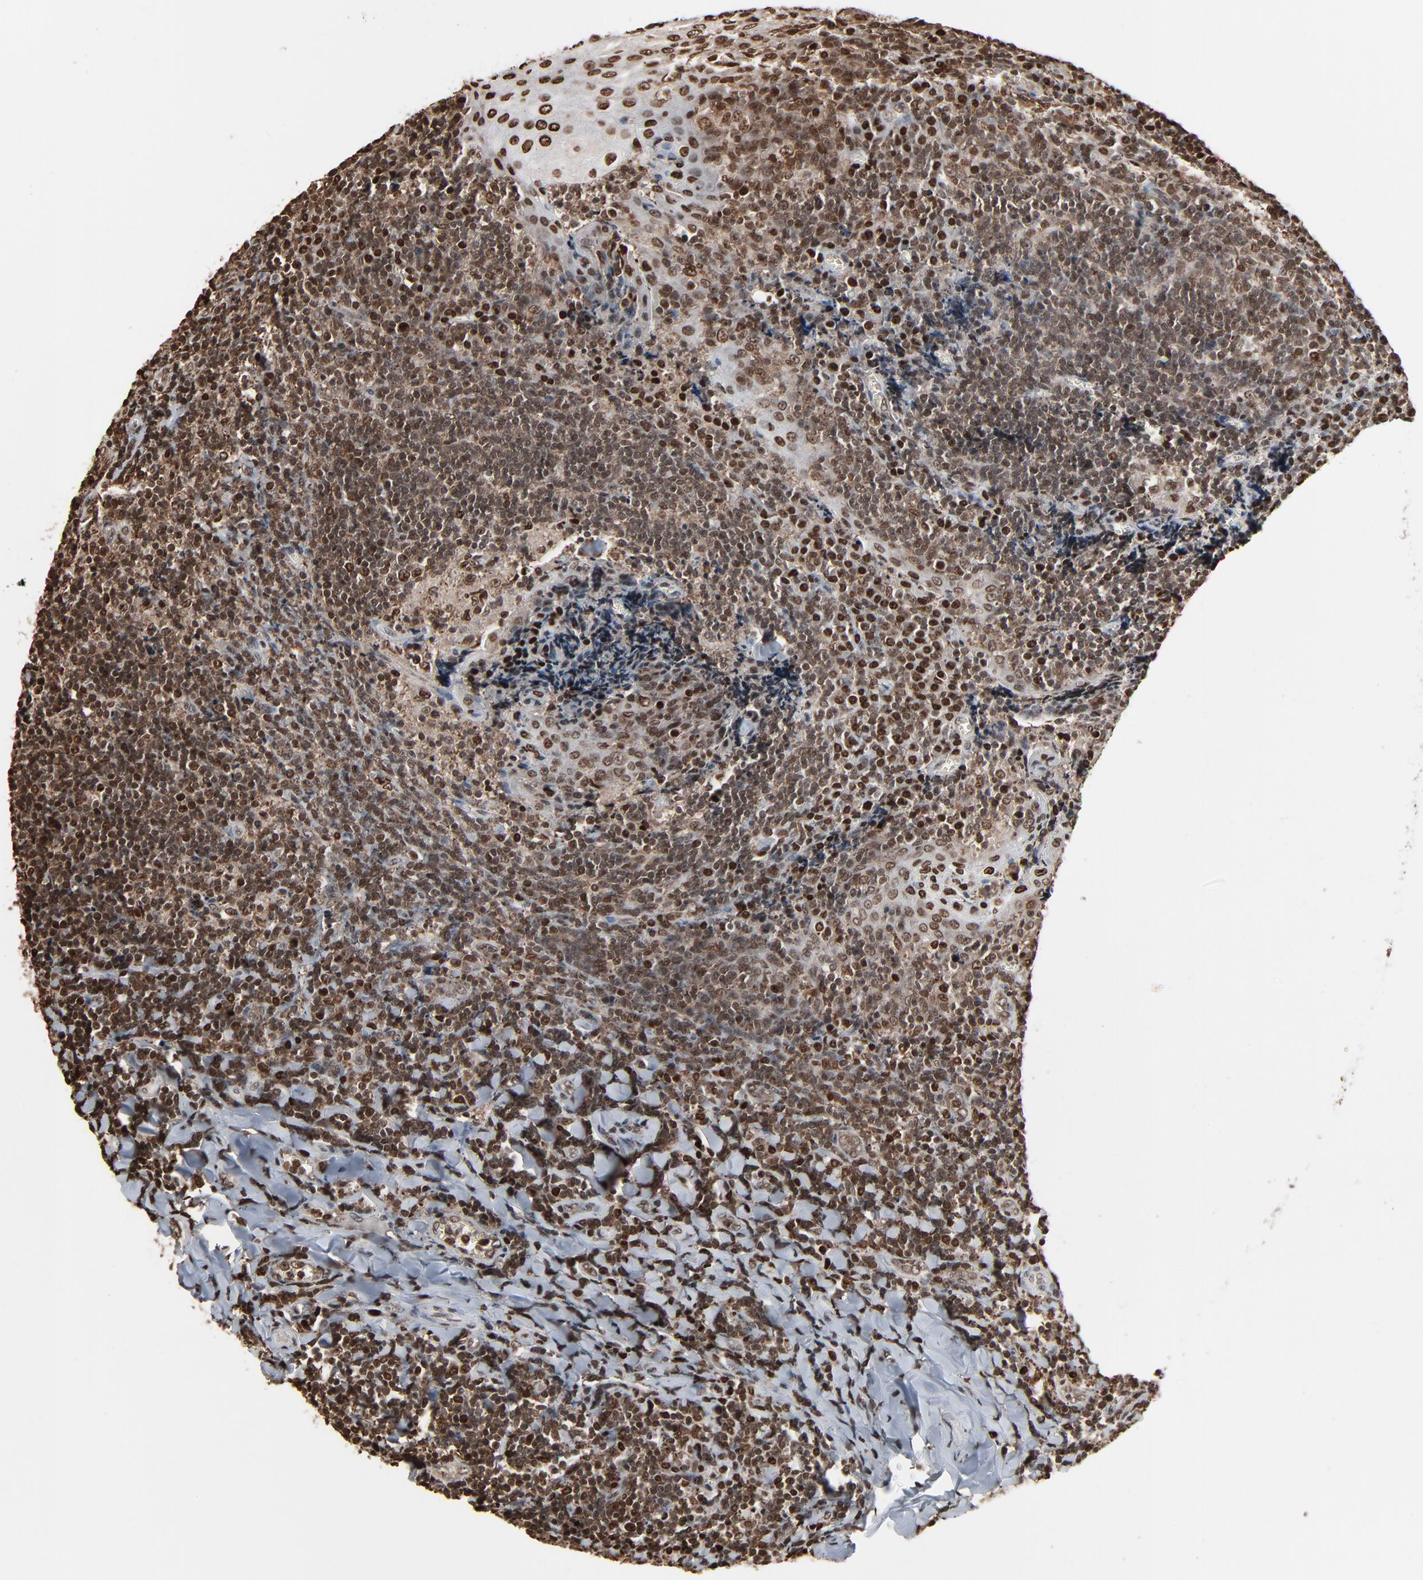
{"staining": {"intensity": "strong", "quantity": ">75%", "location": "nuclear"}, "tissue": "tonsil", "cell_type": "Germinal center cells", "image_type": "normal", "snomed": [{"axis": "morphology", "description": "Normal tissue, NOS"}, {"axis": "topography", "description": "Tonsil"}], "caption": "Tonsil stained for a protein exhibits strong nuclear positivity in germinal center cells. The protein of interest is stained brown, and the nuclei are stained in blue (DAB (3,3'-diaminobenzidine) IHC with brightfield microscopy, high magnification).", "gene": "RPS6KA3", "patient": {"sex": "male", "age": 20}}